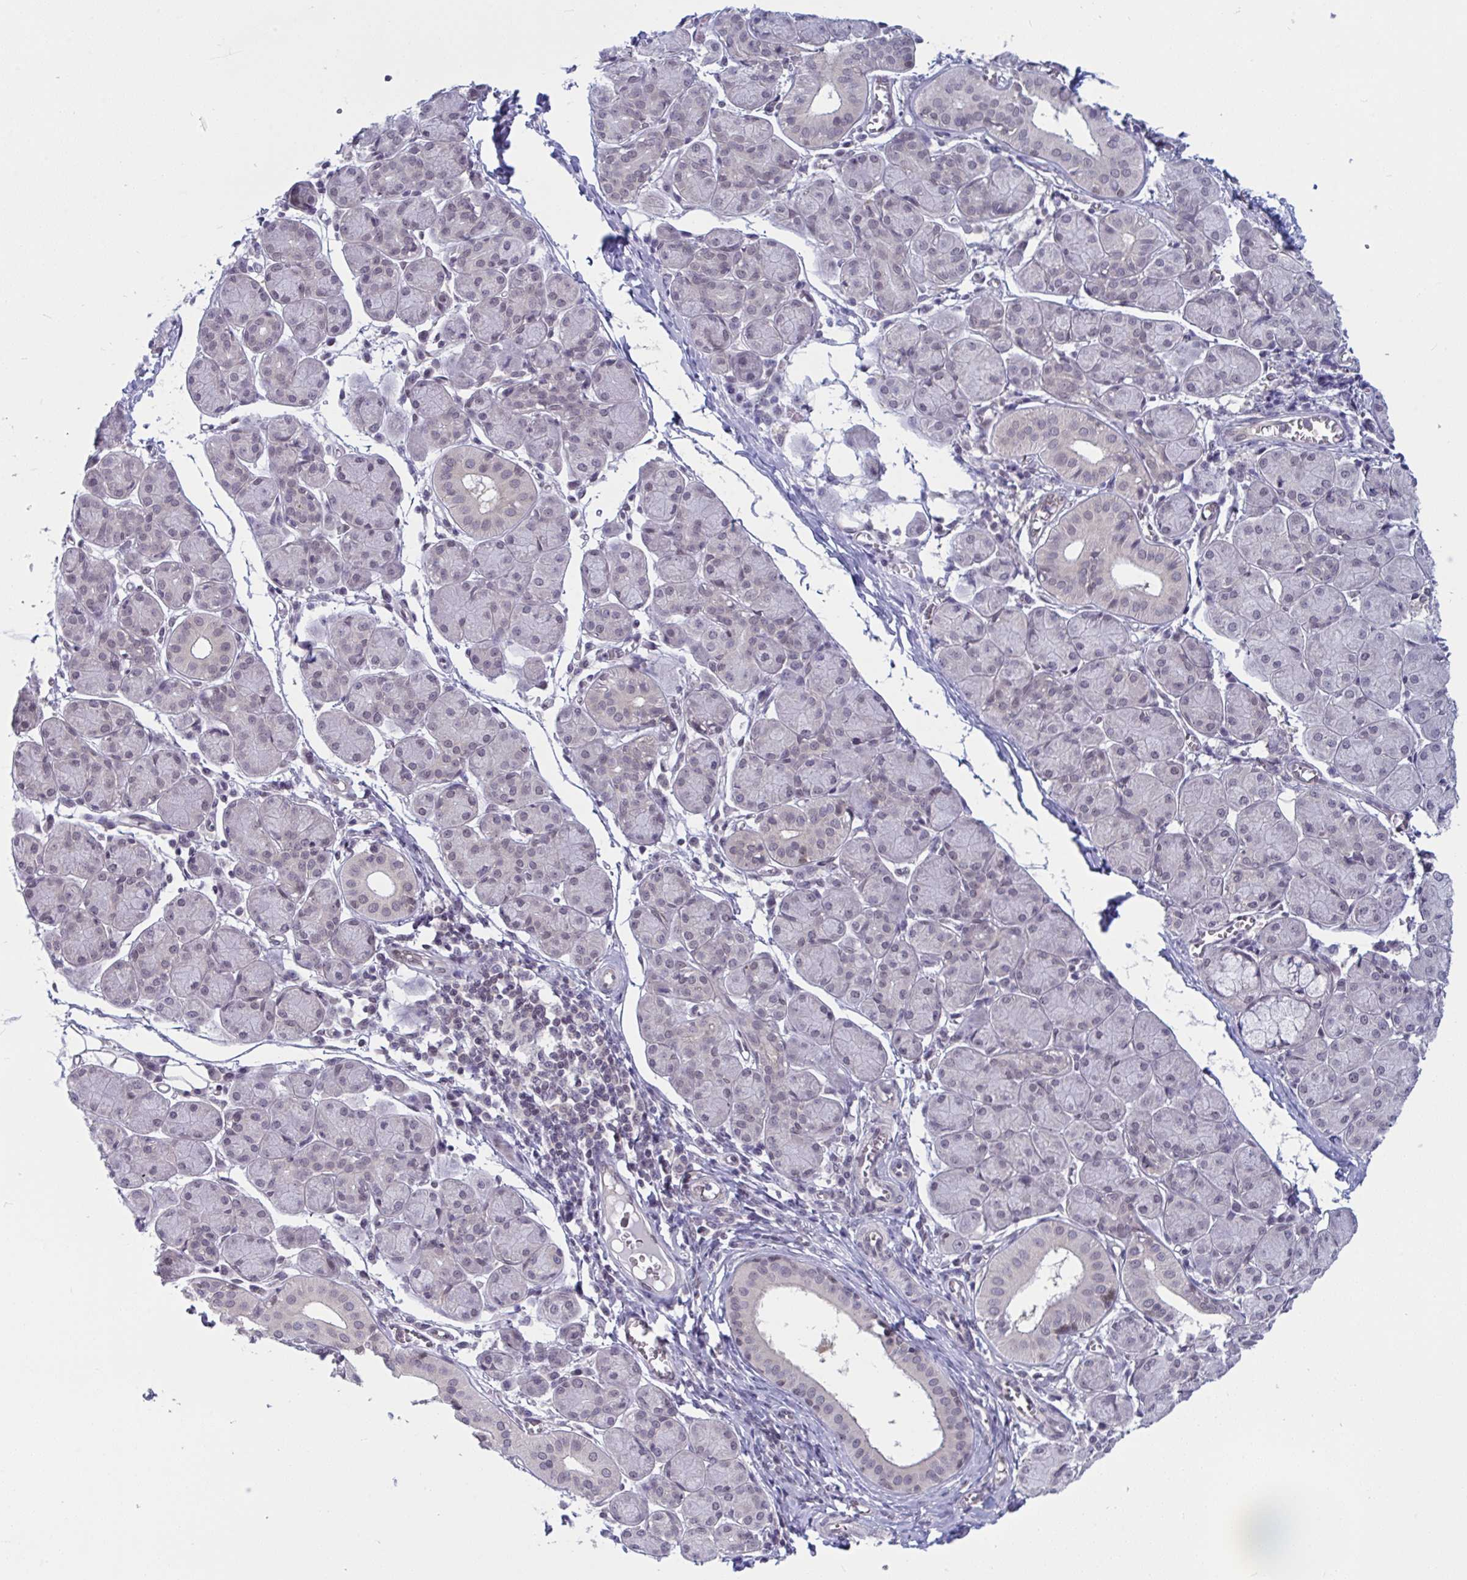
{"staining": {"intensity": "weak", "quantity": "<25%", "location": "nuclear"}, "tissue": "salivary gland", "cell_type": "Glandular cells", "image_type": "normal", "snomed": [{"axis": "morphology", "description": "Normal tissue, NOS"}, {"axis": "morphology", "description": "Inflammation, NOS"}, {"axis": "topography", "description": "Lymph node"}, {"axis": "topography", "description": "Salivary gland"}], "caption": "Human salivary gland stained for a protein using immunohistochemistry displays no staining in glandular cells.", "gene": "TSN", "patient": {"sex": "male", "age": 3}}